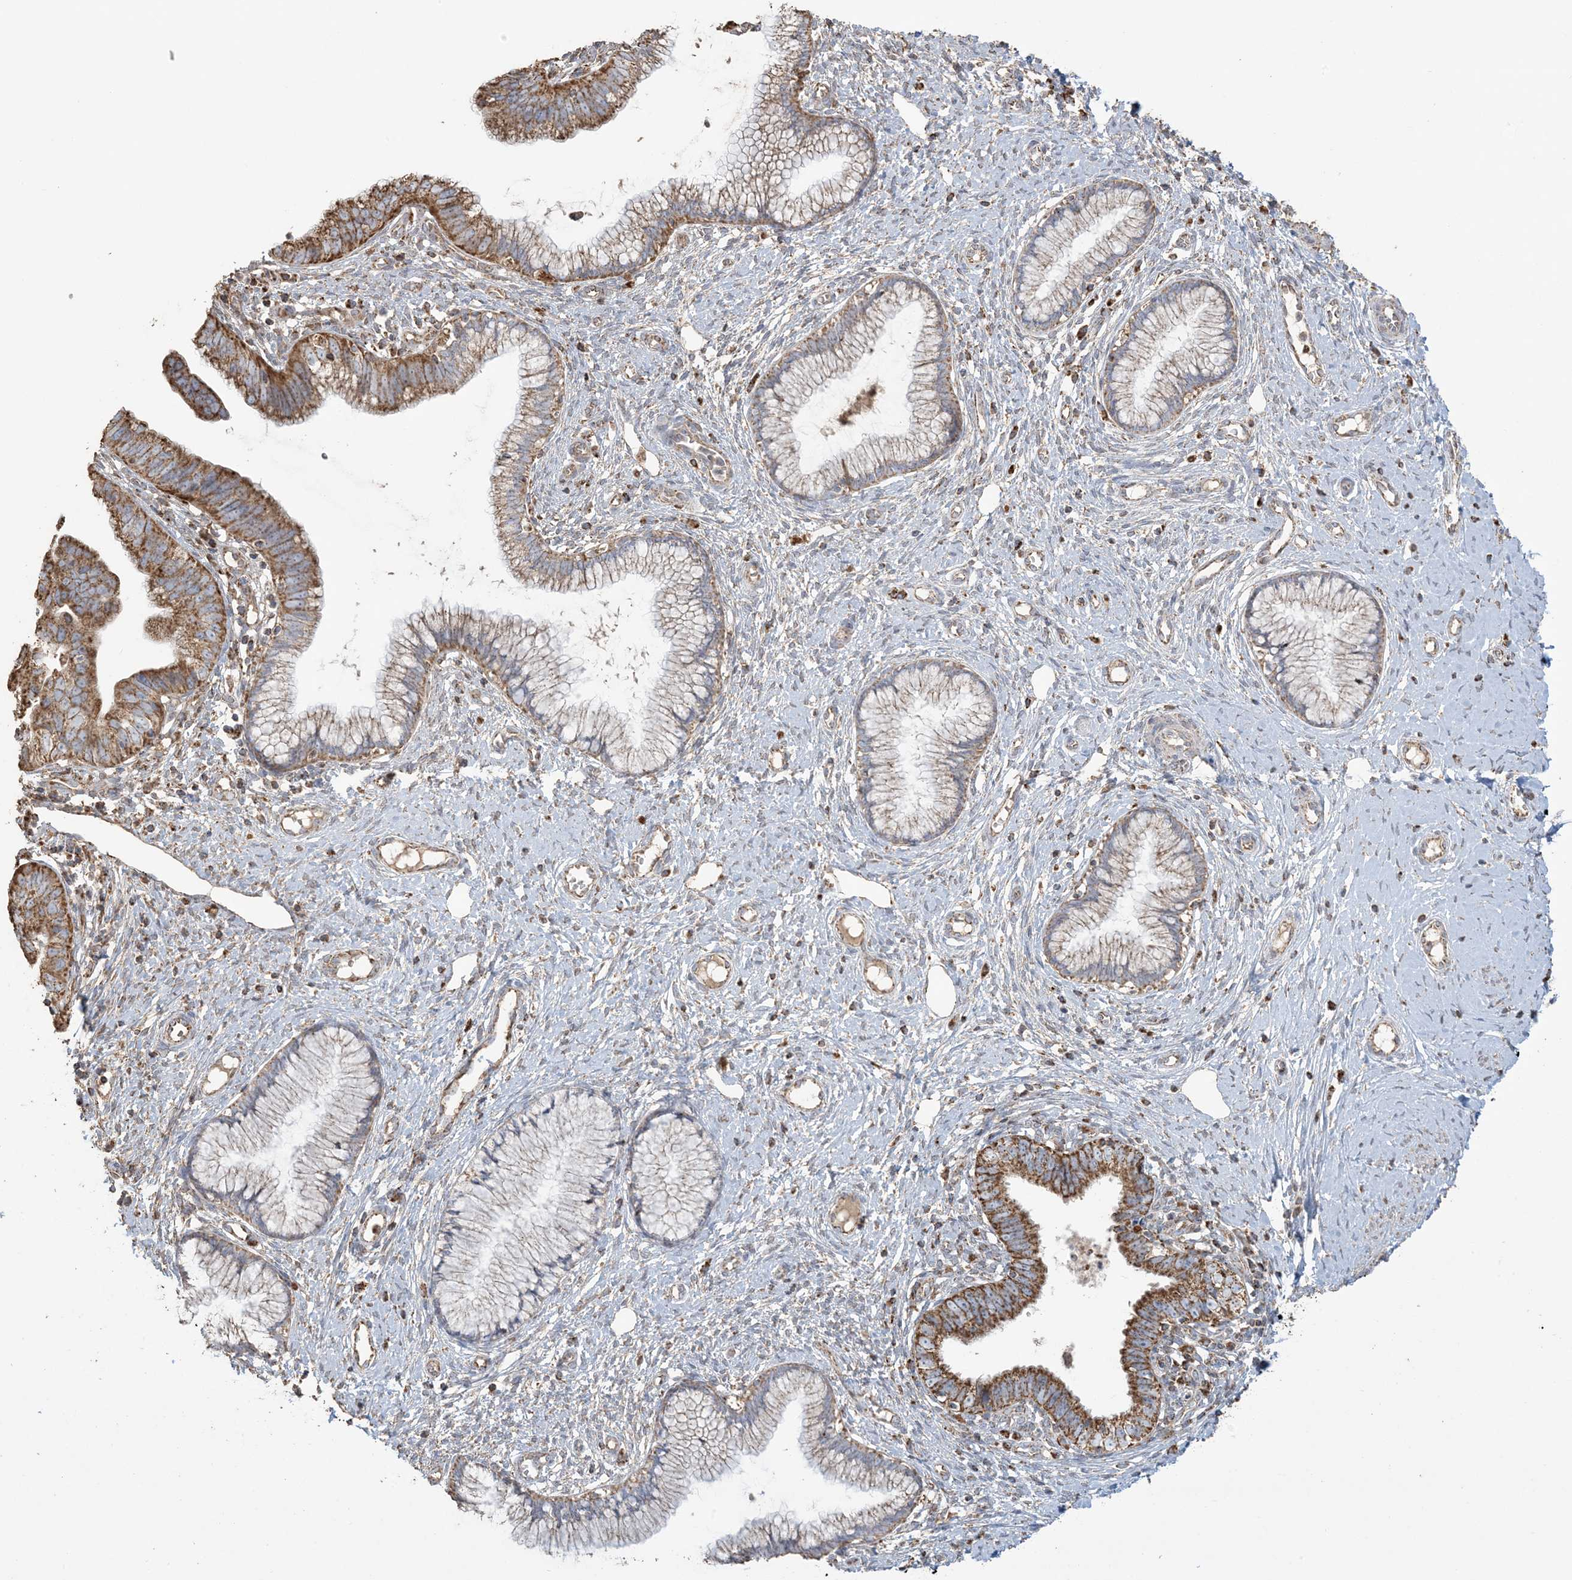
{"staining": {"intensity": "moderate", "quantity": "25%-75%", "location": "cytoplasmic/membranous"}, "tissue": "cervical cancer", "cell_type": "Tumor cells", "image_type": "cancer", "snomed": [{"axis": "morphology", "description": "Adenocarcinoma, NOS"}, {"axis": "topography", "description": "Cervix"}], "caption": "Adenocarcinoma (cervical) stained with a protein marker displays moderate staining in tumor cells.", "gene": "AGA", "patient": {"sex": "female", "age": 36}}